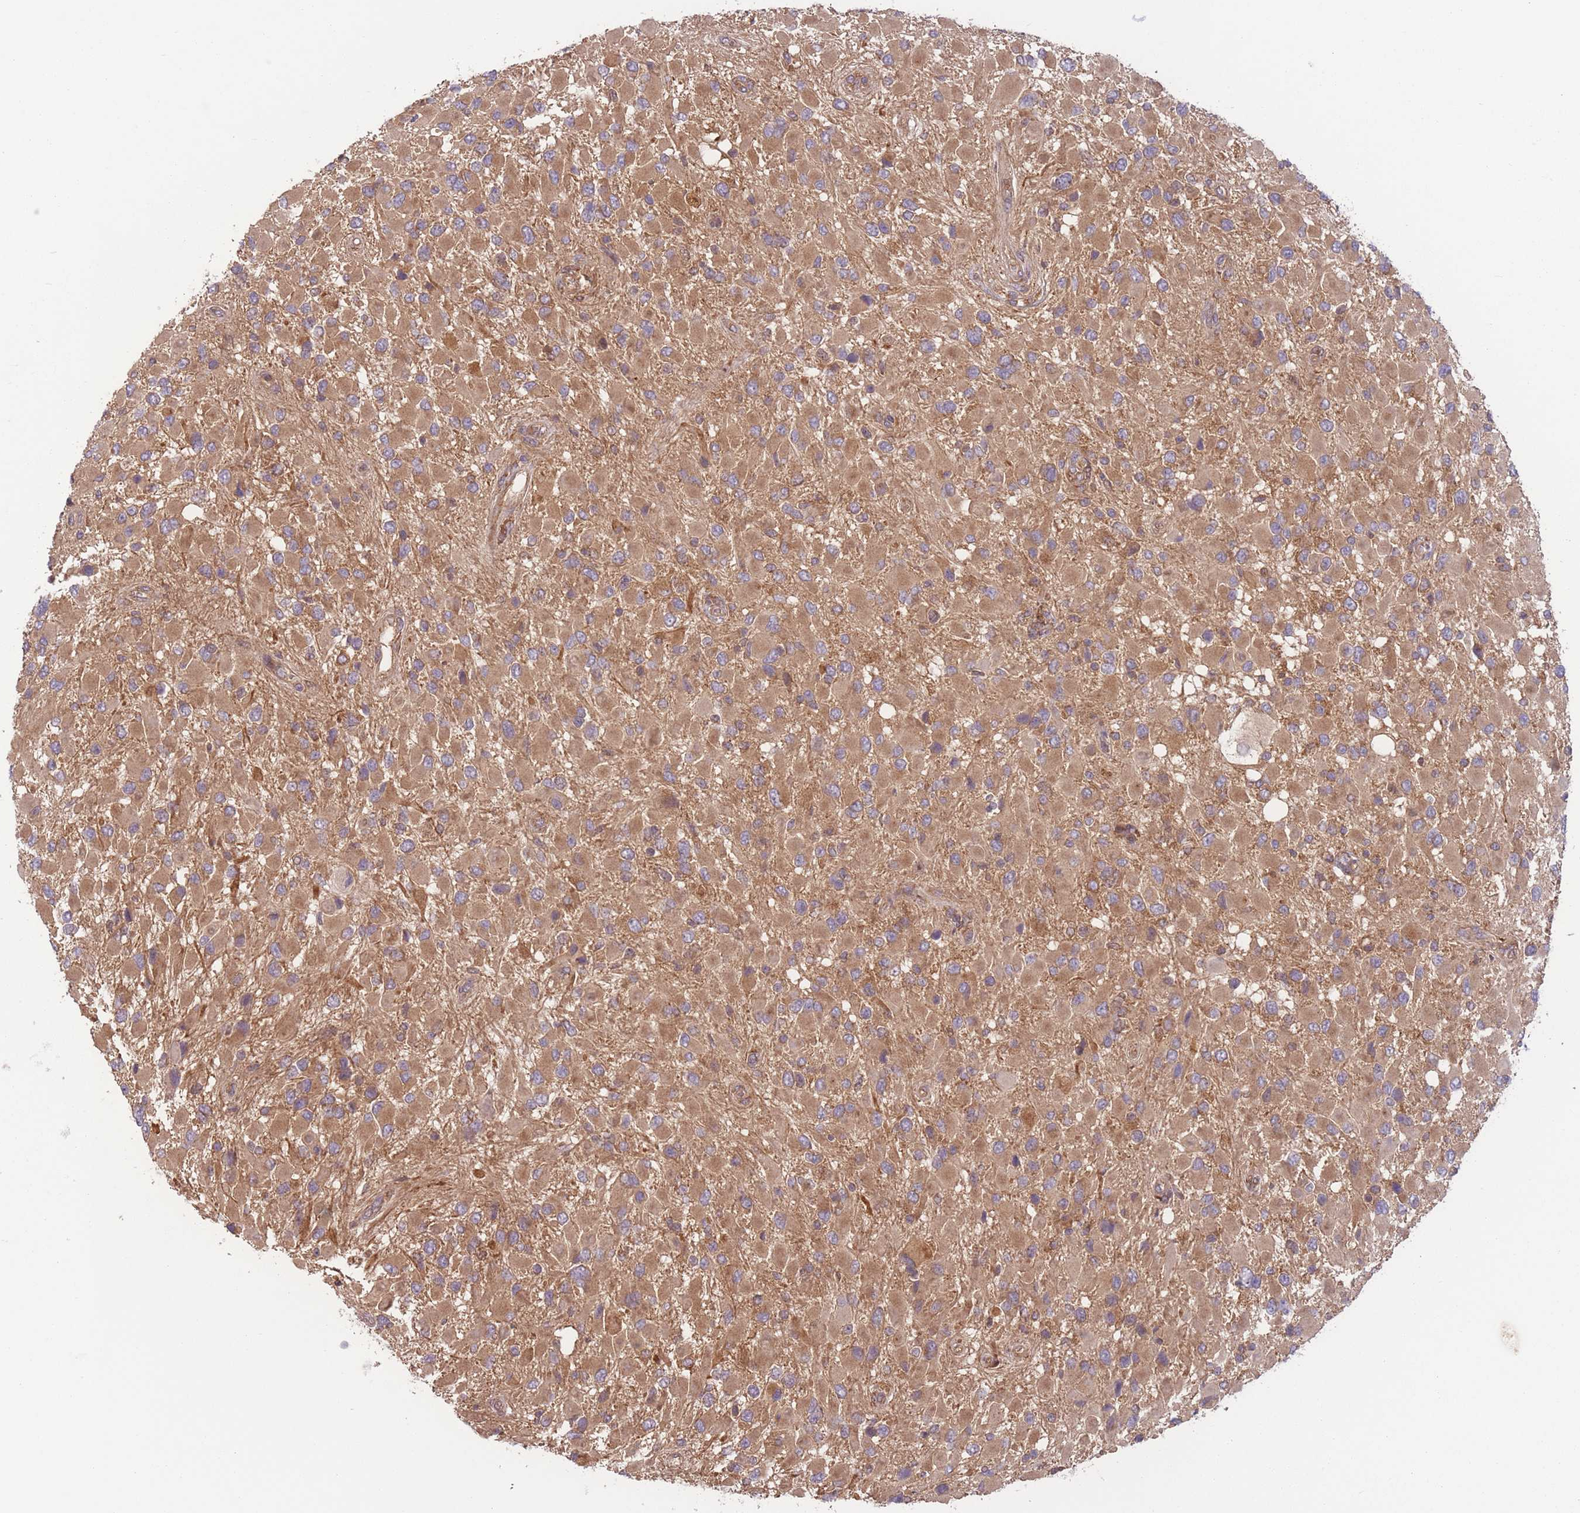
{"staining": {"intensity": "moderate", "quantity": ">75%", "location": "cytoplasmic/membranous"}, "tissue": "glioma", "cell_type": "Tumor cells", "image_type": "cancer", "snomed": [{"axis": "morphology", "description": "Glioma, malignant, High grade"}, {"axis": "topography", "description": "Brain"}], "caption": "High-magnification brightfield microscopy of glioma stained with DAB (brown) and counterstained with hematoxylin (blue). tumor cells exhibit moderate cytoplasmic/membranous staining is present in approximately>75% of cells.", "gene": "WASHC2A", "patient": {"sex": "male", "age": 53}}